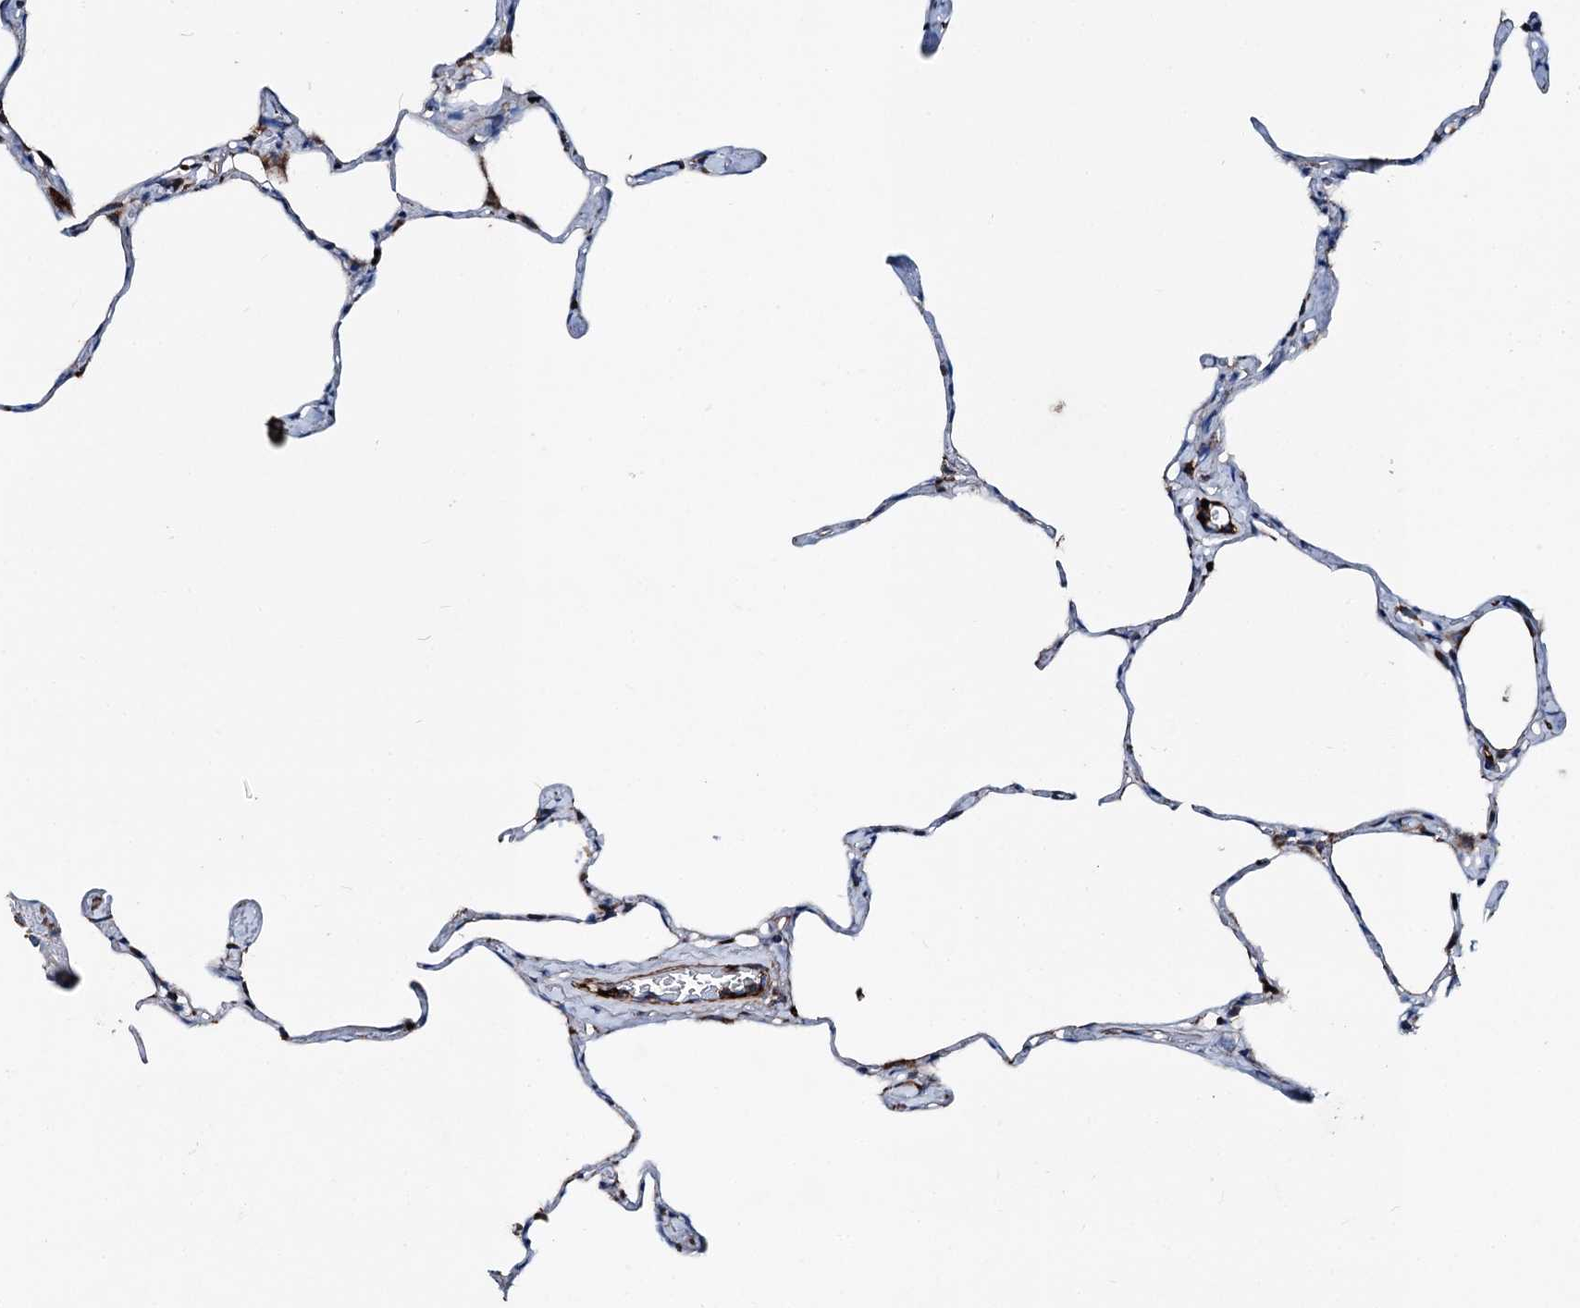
{"staining": {"intensity": "strong", "quantity": "25%-75%", "location": "cytoplasmic/membranous"}, "tissue": "lung", "cell_type": "Alveolar cells", "image_type": "normal", "snomed": [{"axis": "morphology", "description": "Normal tissue, NOS"}, {"axis": "topography", "description": "Lung"}], "caption": "Immunohistochemistry of normal human lung shows high levels of strong cytoplasmic/membranous expression in approximately 25%-75% of alveolar cells.", "gene": "DDIAS", "patient": {"sex": "male", "age": 65}}